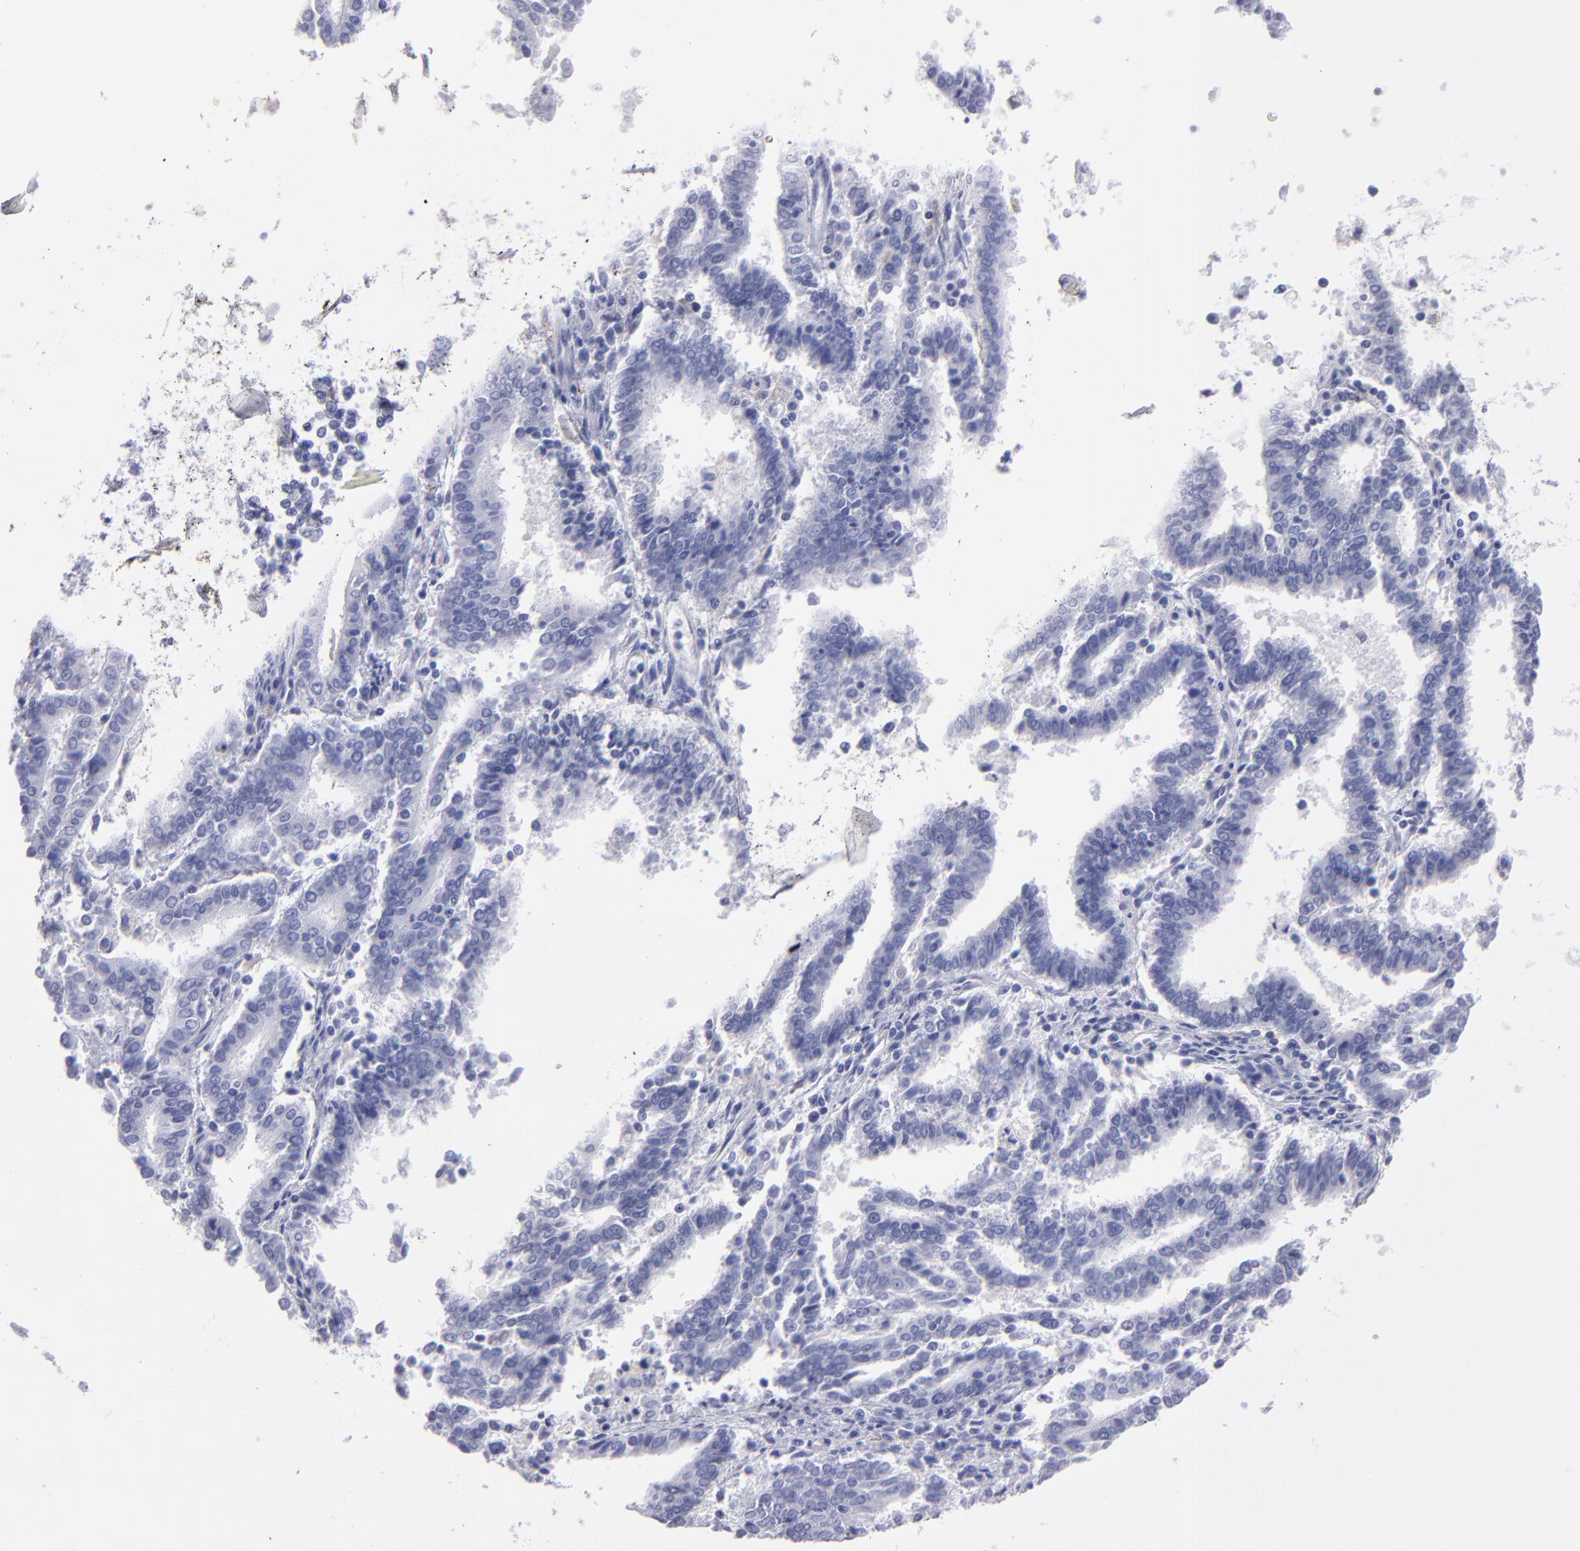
{"staining": {"intensity": "negative", "quantity": "none", "location": "none"}, "tissue": "endometrial cancer", "cell_type": "Tumor cells", "image_type": "cancer", "snomed": [{"axis": "morphology", "description": "Adenocarcinoma, NOS"}, {"axis": "topography", "description": "Uterus"}], "caption": "The photomicrograph exhibits no staining of tumor cells in endometrial cancer (adenocarcinoma).", "gene": "MB", "patient": {"sex": "female", "age": 83}}